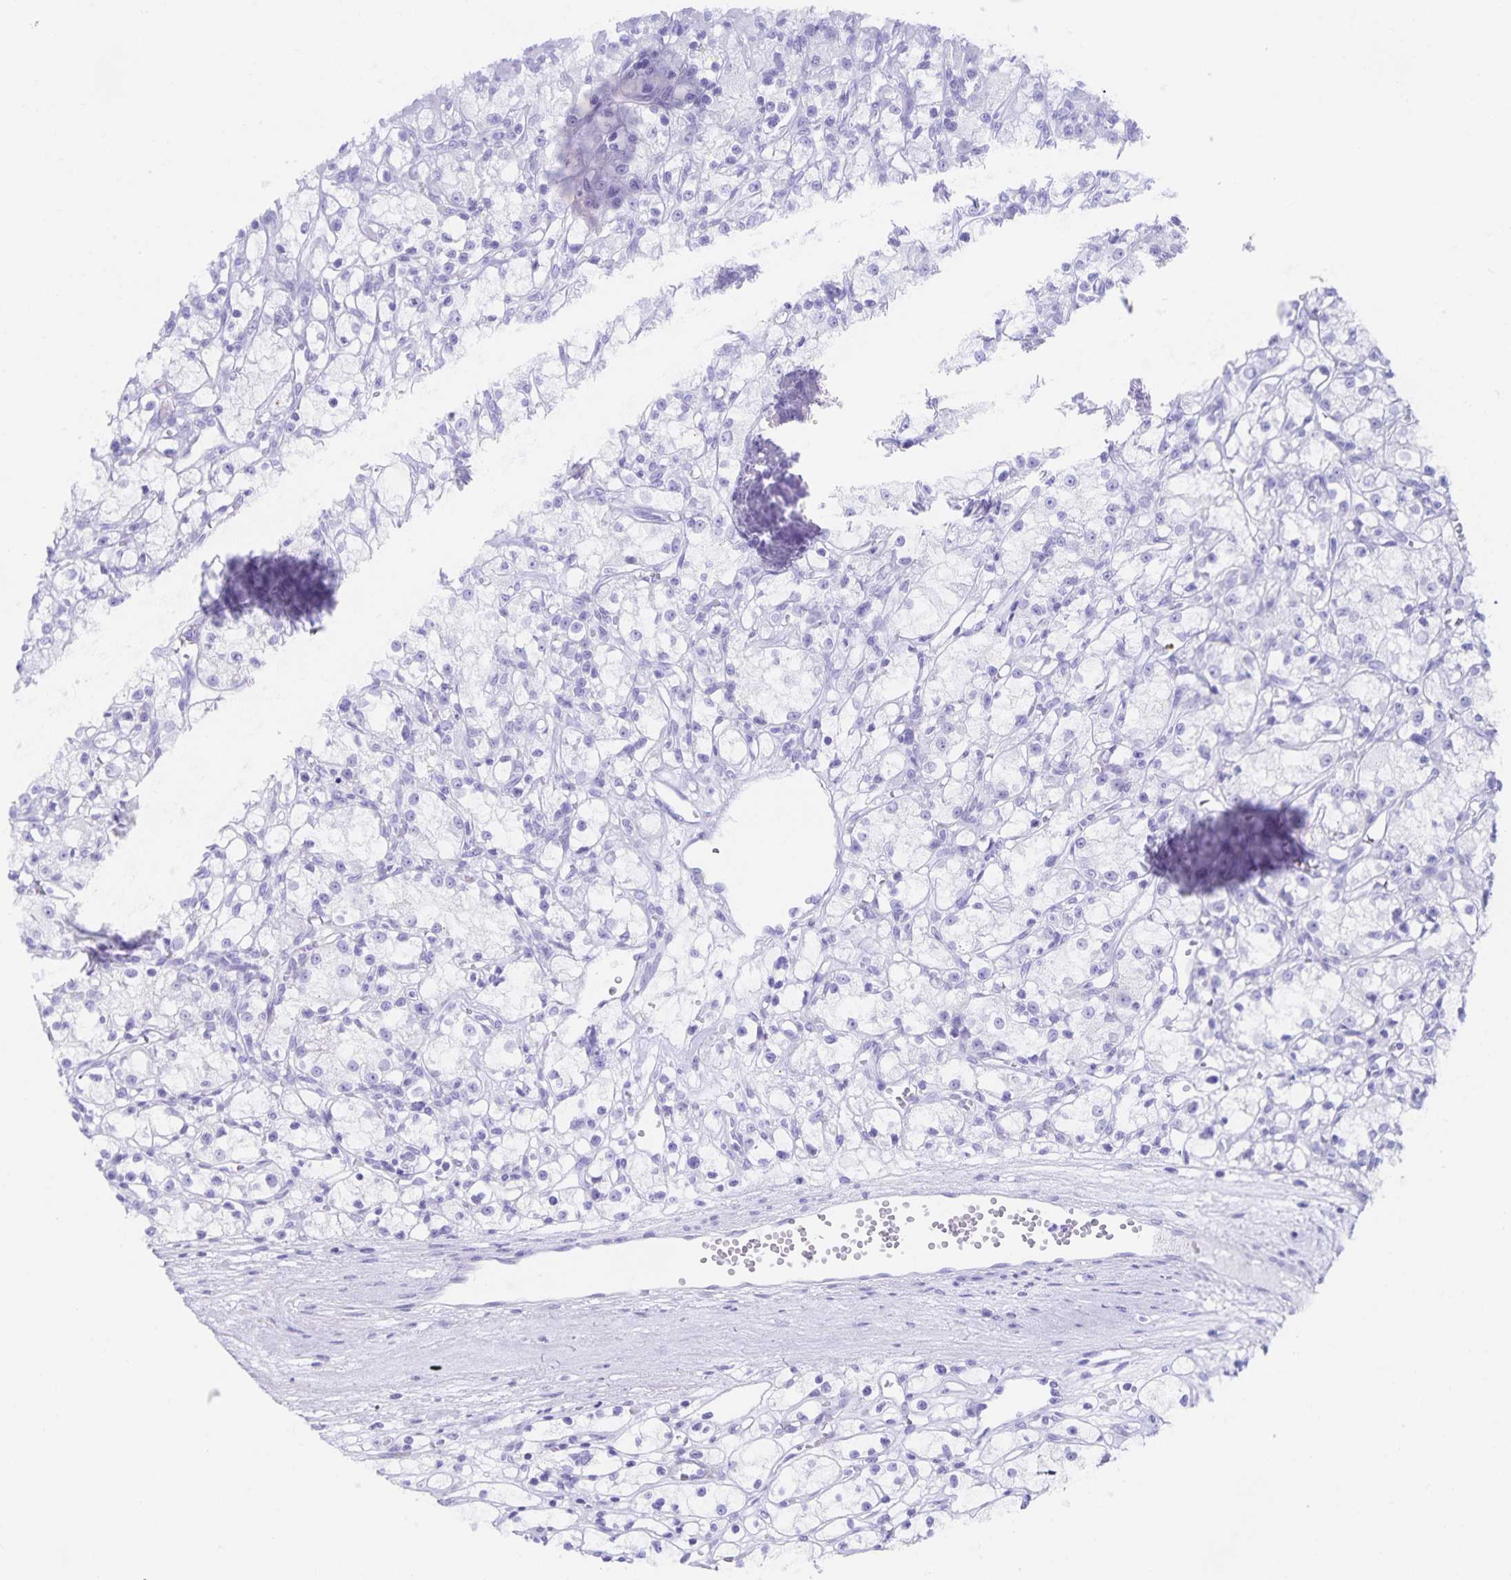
{"staining": {"intensity": "negative", "quantity": "none", "location": "none"}, "tissue": "renal cancer", "cell_type": "Tumor cells", "image_type": "cancer", "snomed": [{"axis": "morphology", "description": "Adenocarcinoma, NOS"}, {"axis": "topography", "description": "Kidney"}], "caption": "IHC of human renal cancer (adenocarcinoma) reveals no positivity in tumor cells.", "gene": "SNTN", "patient": {"sex": "female", "age": 59}}